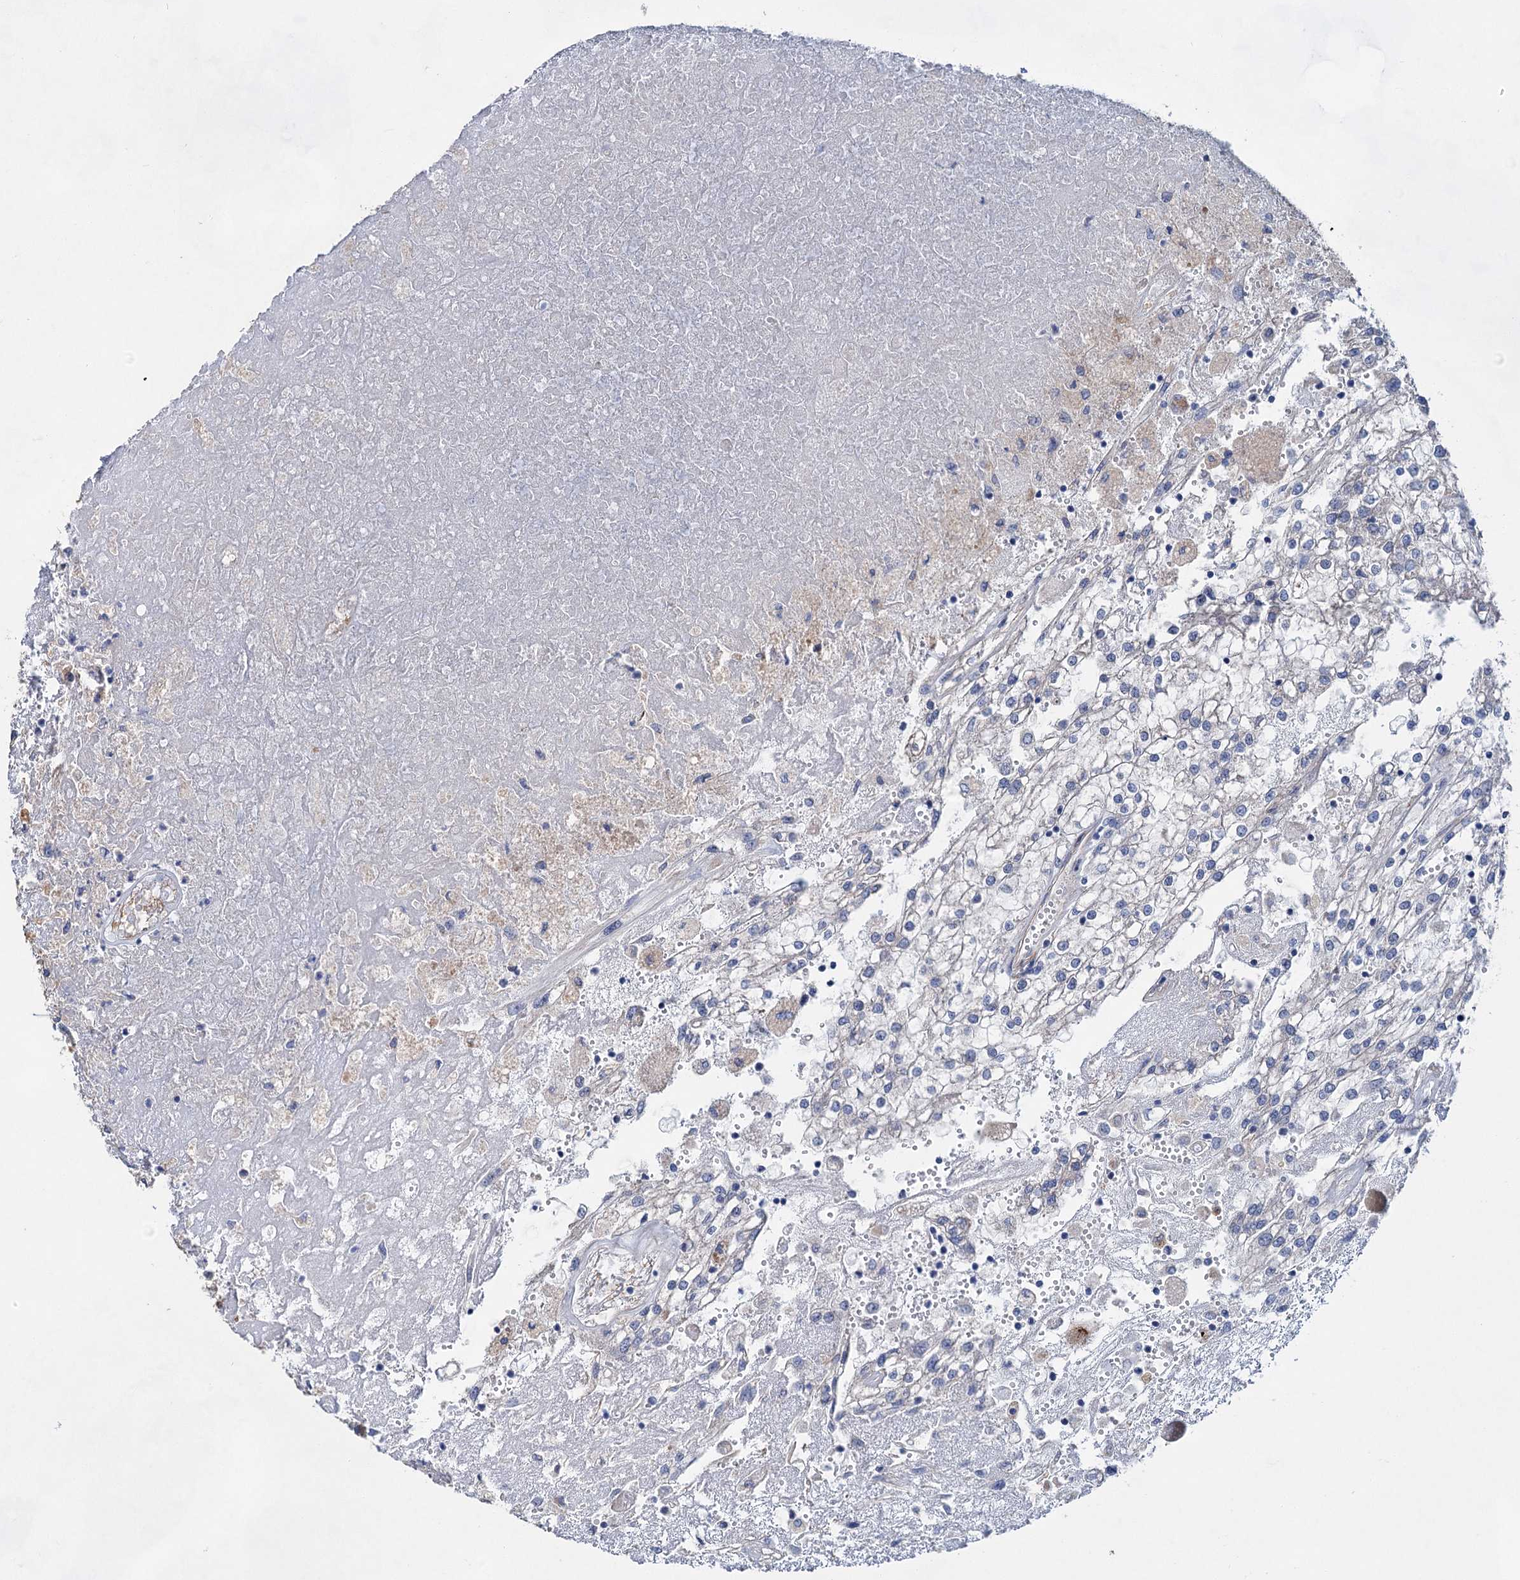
{"staining": {"intensity": "negative", "quantity": "none", "location": "none"}, "tissue": "renal cancer", "cell_type": "Tumor cells", "image_type": "cancer", "snomed": [{"axis": "morphology", "description": "Adenocarcinoma, NOS"}, {"axis": "topography", "description": "Kidney"}], "caption": "There is no significant positivity in tumor cells of adenocarcinoma (renal).", "gene": "GPR155", "patient": {"sex": "female", "age": 52}}